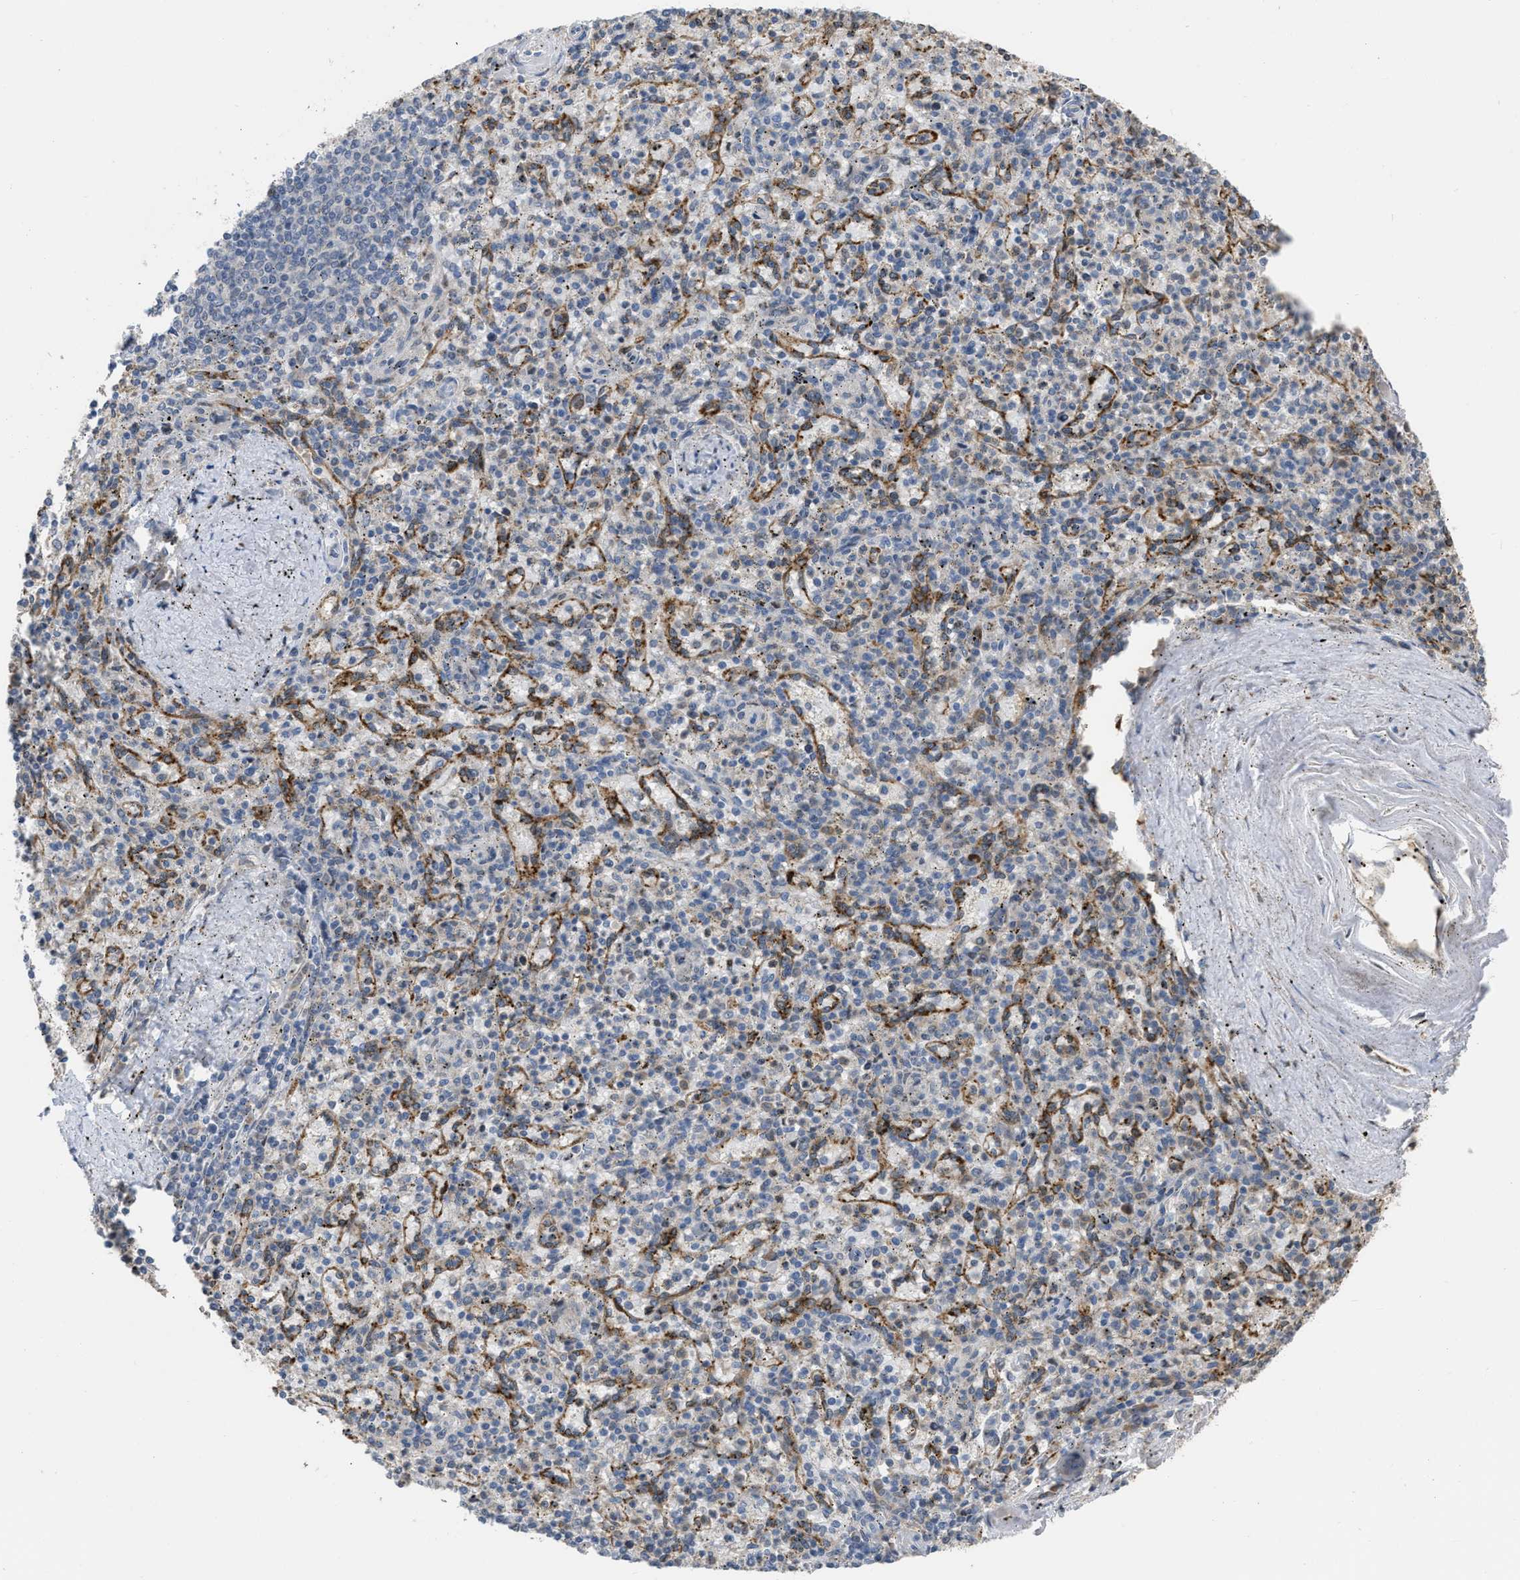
{"staining": {"intensity": "negative", "quantity": "none", "location": "none"}, "tissue": "spleen", "cell_type": "Cells in red pulp", "image_type": "normal", "snomed": [{"axis": "morphology", "description": "Normal tissue, NOS"}, {"axis": "topography", "description": "Spleen"}], "caption": "A high-resolution histopathology image shows IHC staining of unremarkable spleen, which displays no significant expression in cells in red pulp.", "gene": "AK2", "patient": {"sex": "male", "age": 72}}